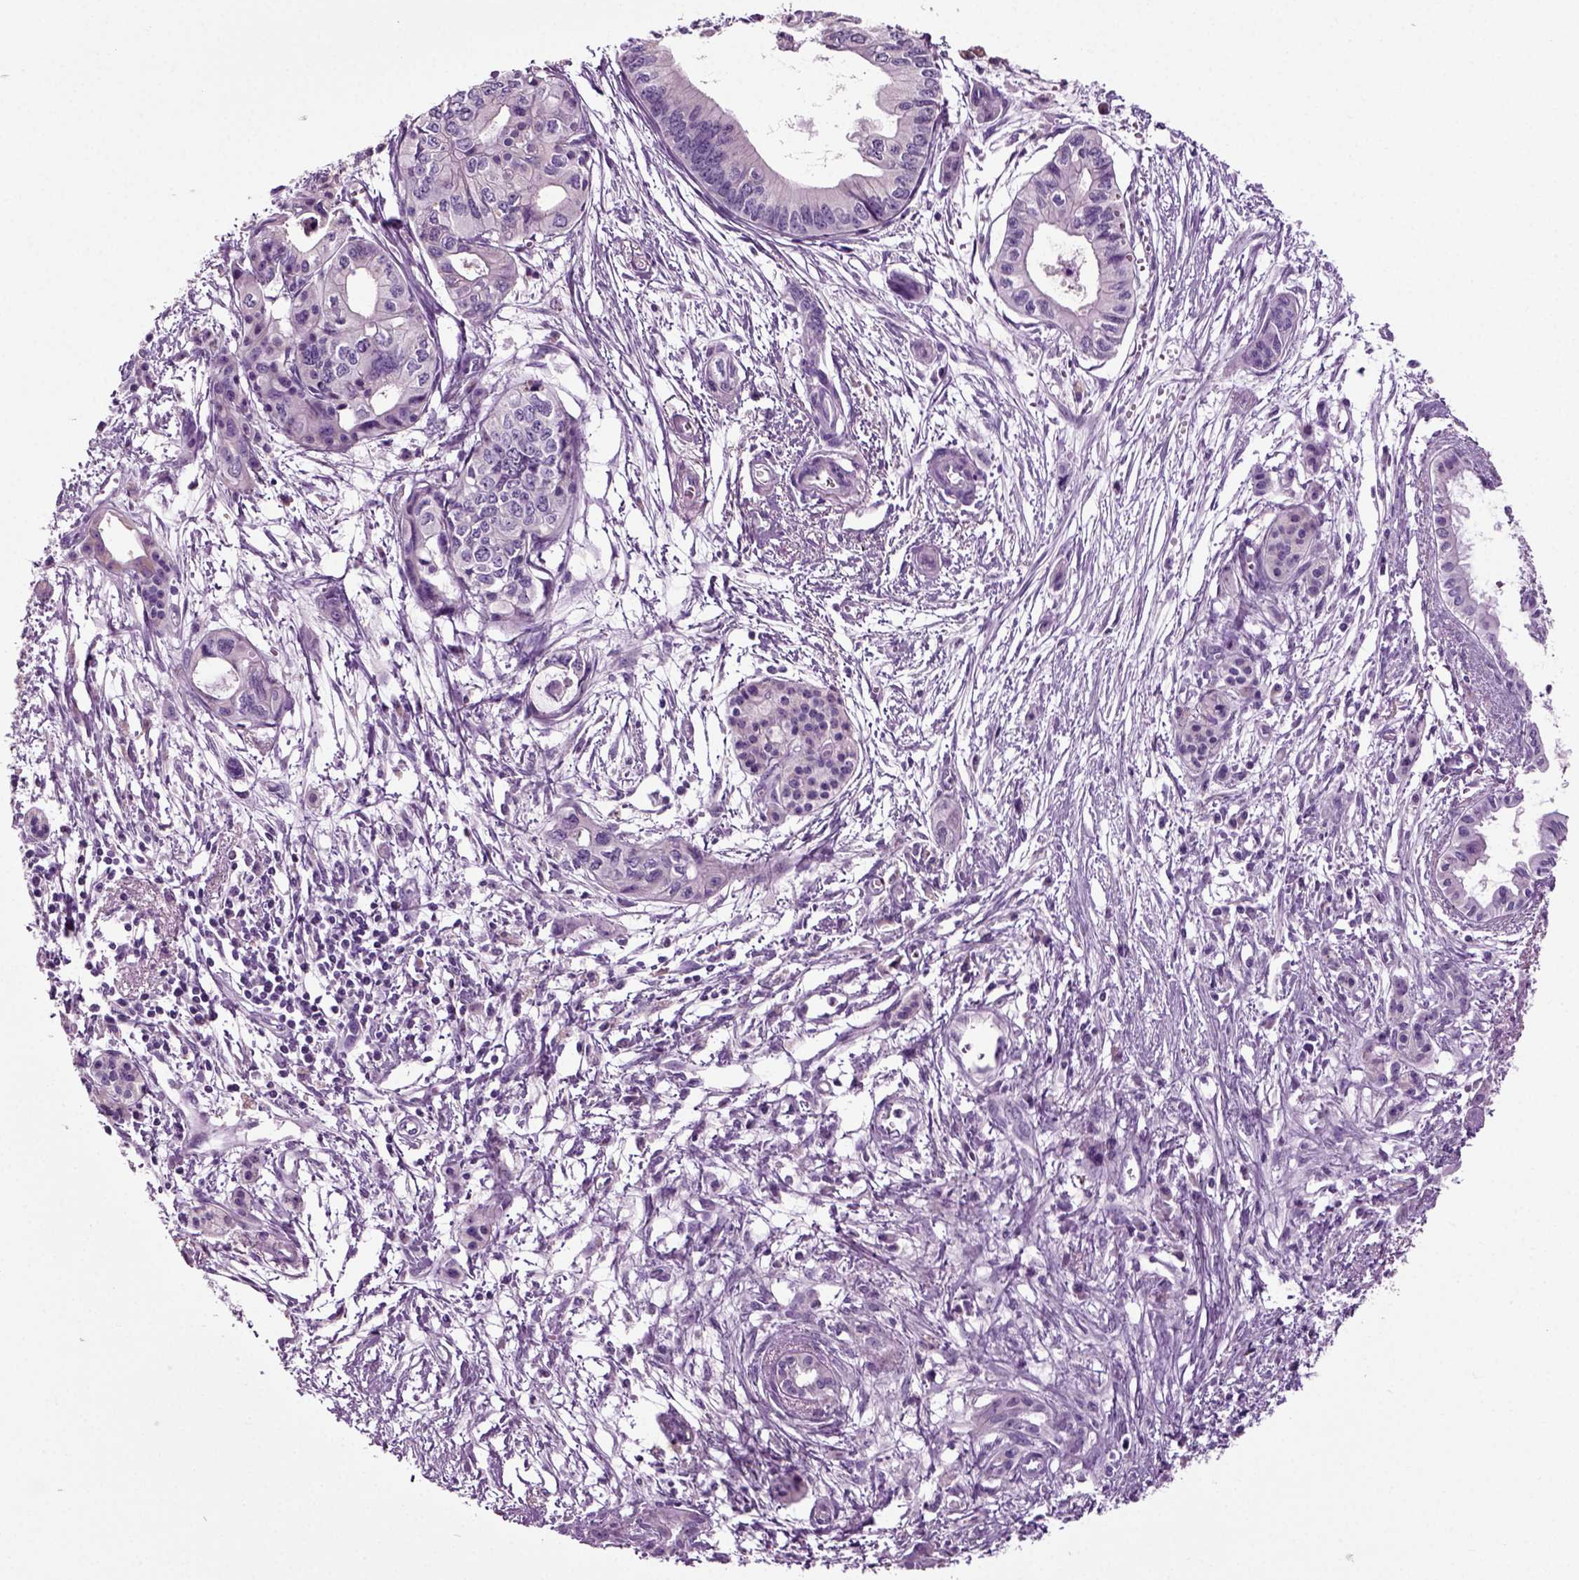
{"staining": {"intensity": "negative", "quantity": "none", "location": "none"}, "tissue": "pancreatic cancer", "cell_type": "Tumor cells", "image_type": "cancer", "snomed": [{"axis": "morphology", "description": "Adenocarcinoma, NOS"}, {"axis": "topography", "description": "Pancreas"}], "caption": "Adenocarcinoma (pancreatic) was stained to show a protein in brown. There is no significant expression in tumor cells. (DAB immunohistochemistry (IHC) visualized using brightfield microscopy, high magnification).", "gene": "DNAH10", "patient": {"sex": "female", "age": 76}}